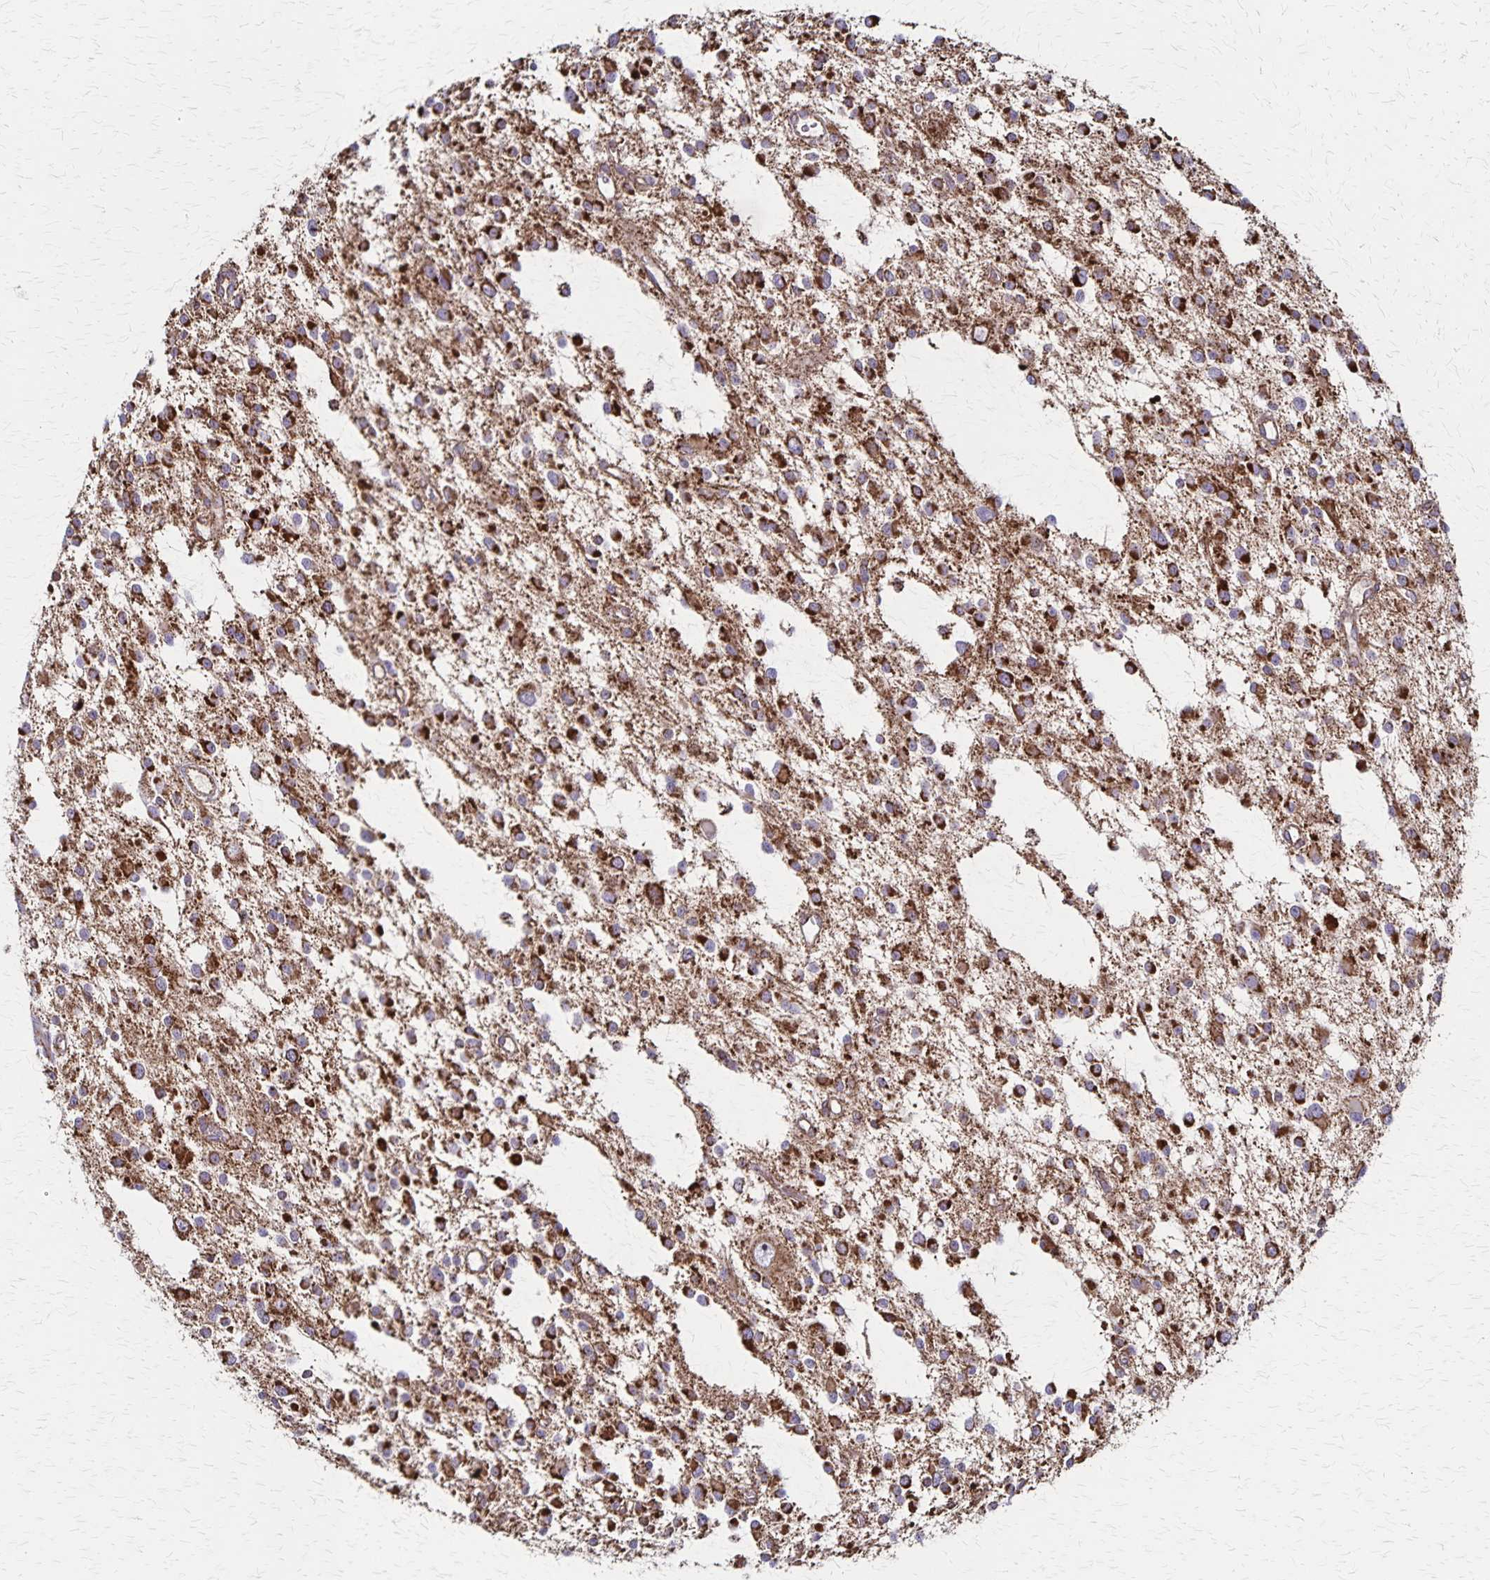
{"staining": {"intensity": "strong", "quantity": ">75%", "location": "cytoplasmic/membranous"}, "tissue": "glioma", "cell_type": "Tumor cells", "image_type": "cancer", "snomed": [{"axis": "morphology", "description": "Glioma, malignant, Low grade"}, {"axis": "topography", "description": "Brain"}], "caption": "Immunohistochemical staining of glioma exhibits high levels of strong cytoplasmic/membranous protein expression in about >75% of tumor cells.", "gene": "NFS1", "patient": {"sex": "male", "age": 43}}